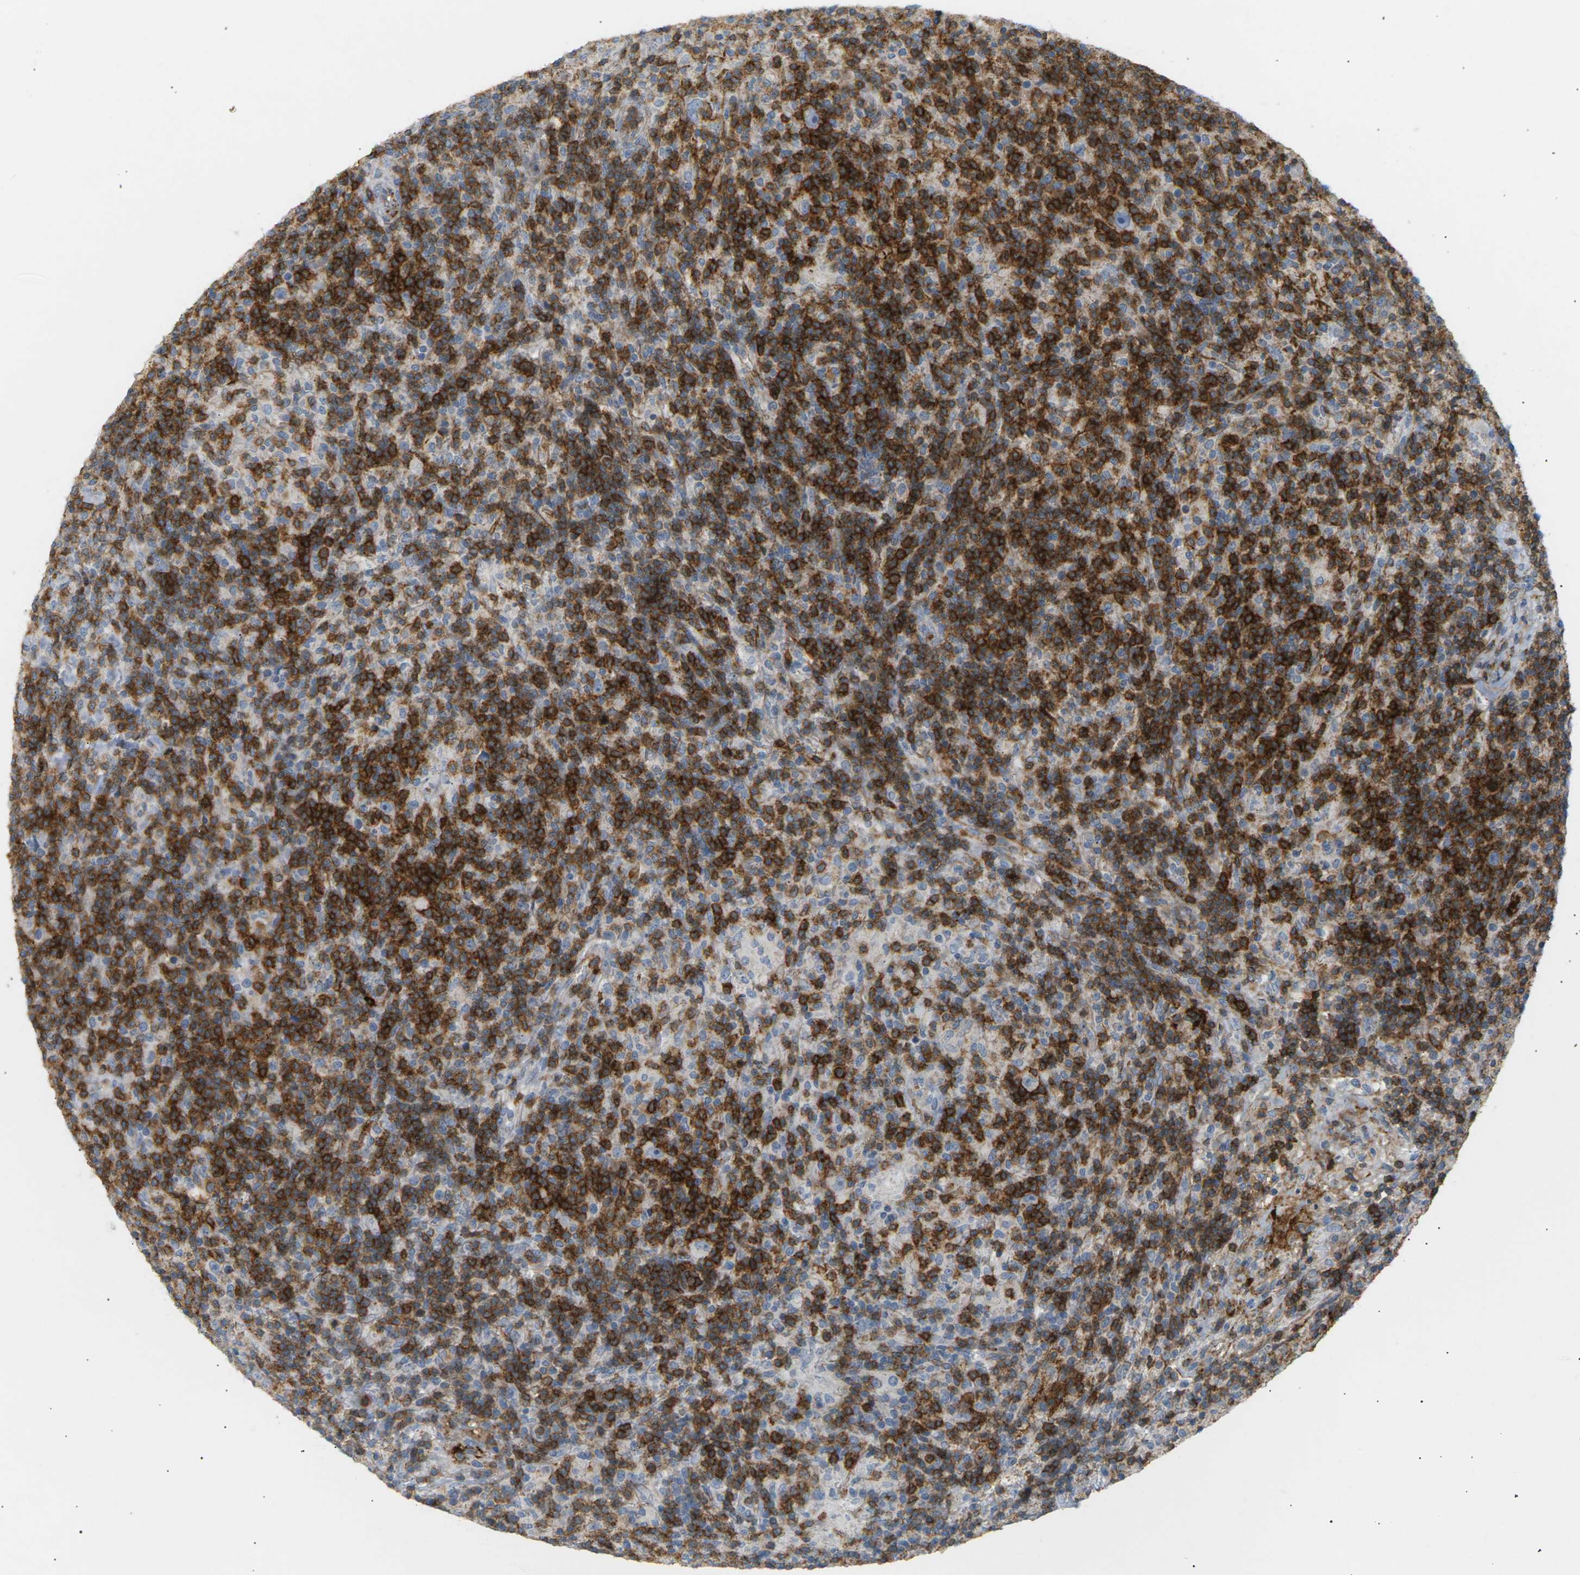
{"staining": {"intensity": "negative", "quantity": "none", "location": "none"}, "tissue": "lymphoma", "cell_type": "Tumor cells", "image_type": "cancer", "snomed": [{"axis": "morphology", "description": "Hodgkin's disease, NOS"}, {"axis": "topography", "description": "Lymph node"}], "caption": "Protein analysis of lymphoma shows no significant expression in tumor cells. Nuclei are stained in blue.", "gene": "LIME1", "patient": {"sex": "male", "age": 70}}